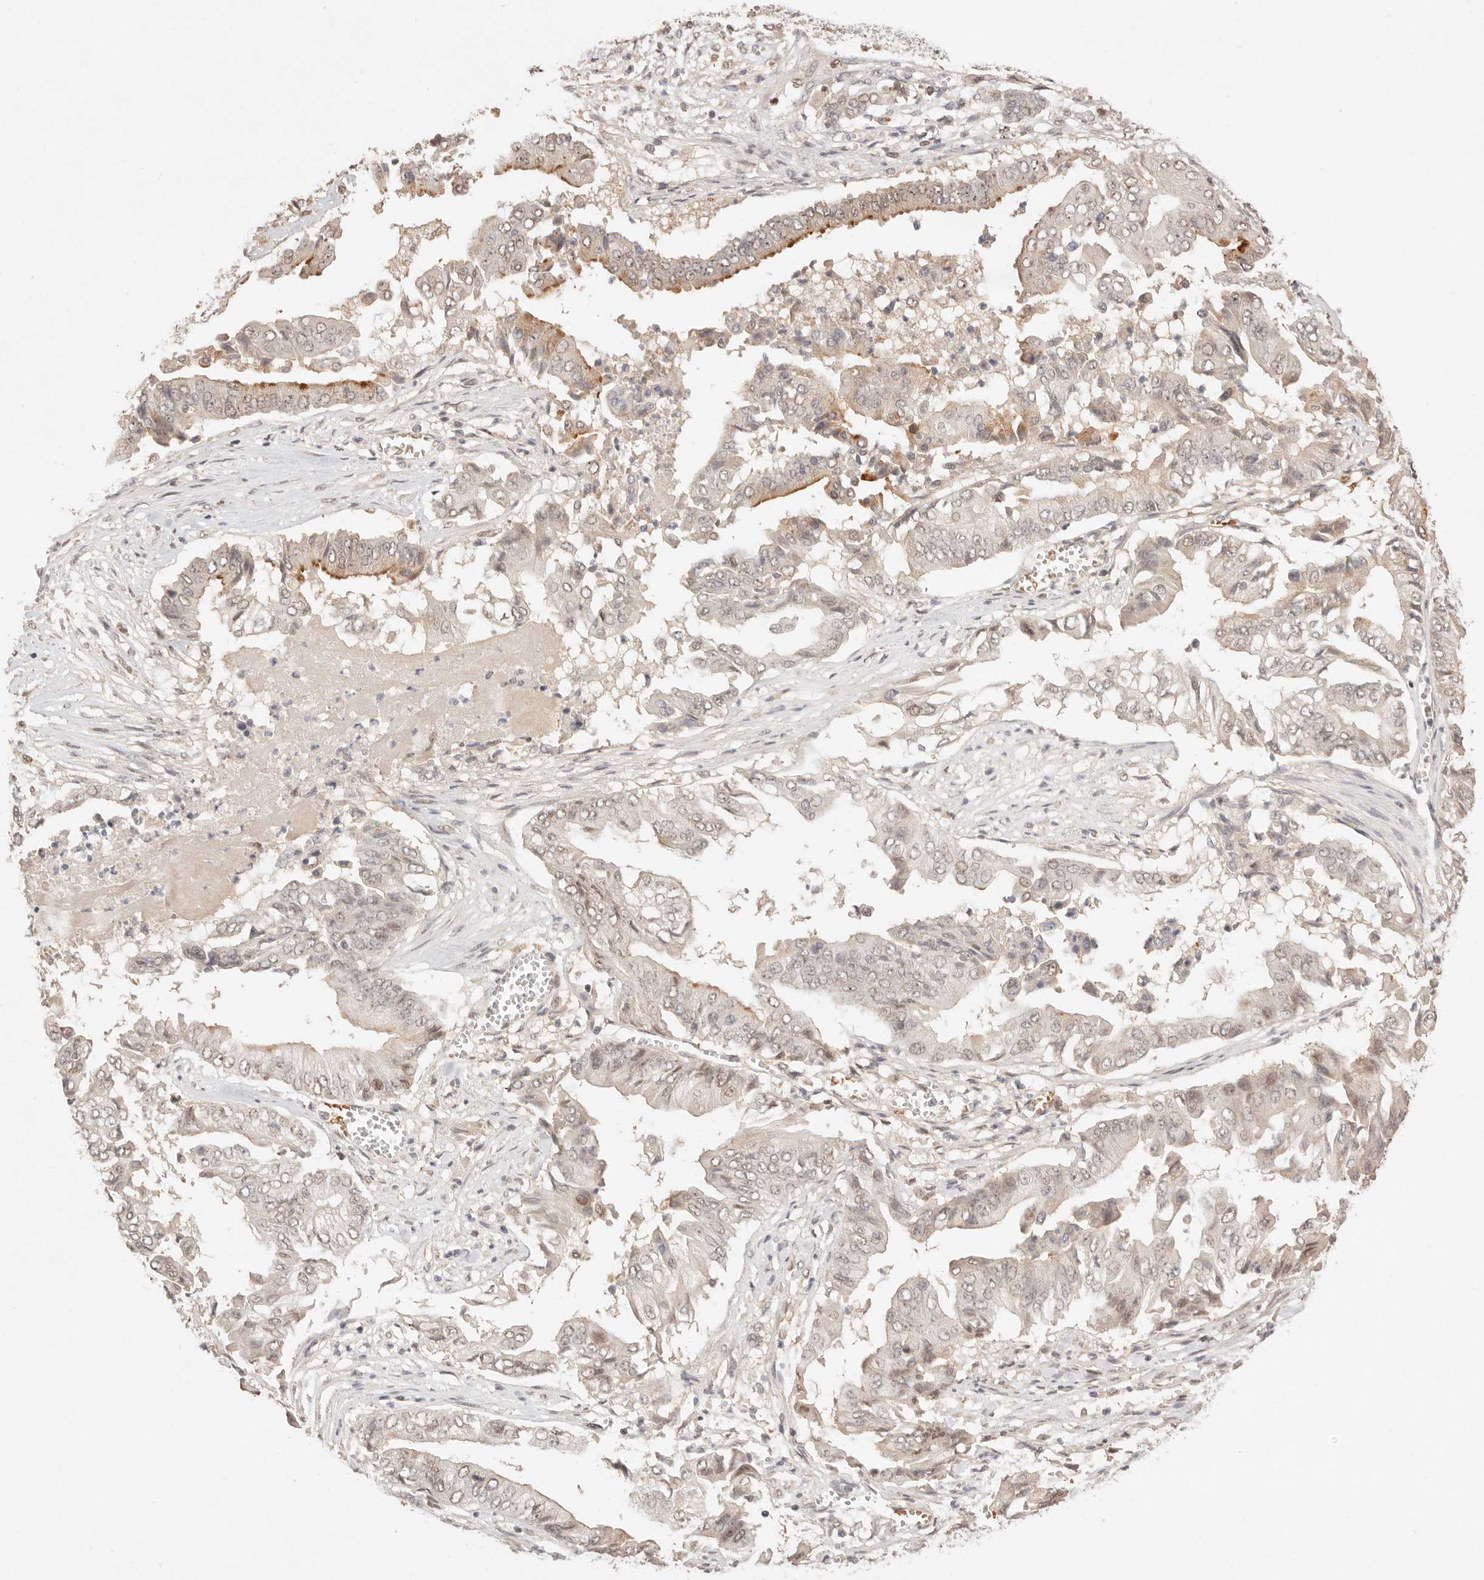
{"staining": {"intensity": "moderate", "quantity": ">75%", "location": "cytoplasmic/membranous,nuclear"}, "tissue": "pancreatic cancer", "cell_type": "Tumor cells", "image_type": "cancer", "snomed": [{"axis": "morphology", "description": "Adenocarcinoma, NOS"}, {"axis": "topography", "description": "Pancreas"}], "caption": "Immunohistochemical staining of adenocarcinoma (pancreatic) demonstrates medium levels of moderate cytoplasmic/membranous and nuclear staining in about >75% of tumor cells. The protein is shown in brown color, while the nuclei are stained blue.", "gene": "MEP1A", "patient": {"sex": "female", "age": 77}}